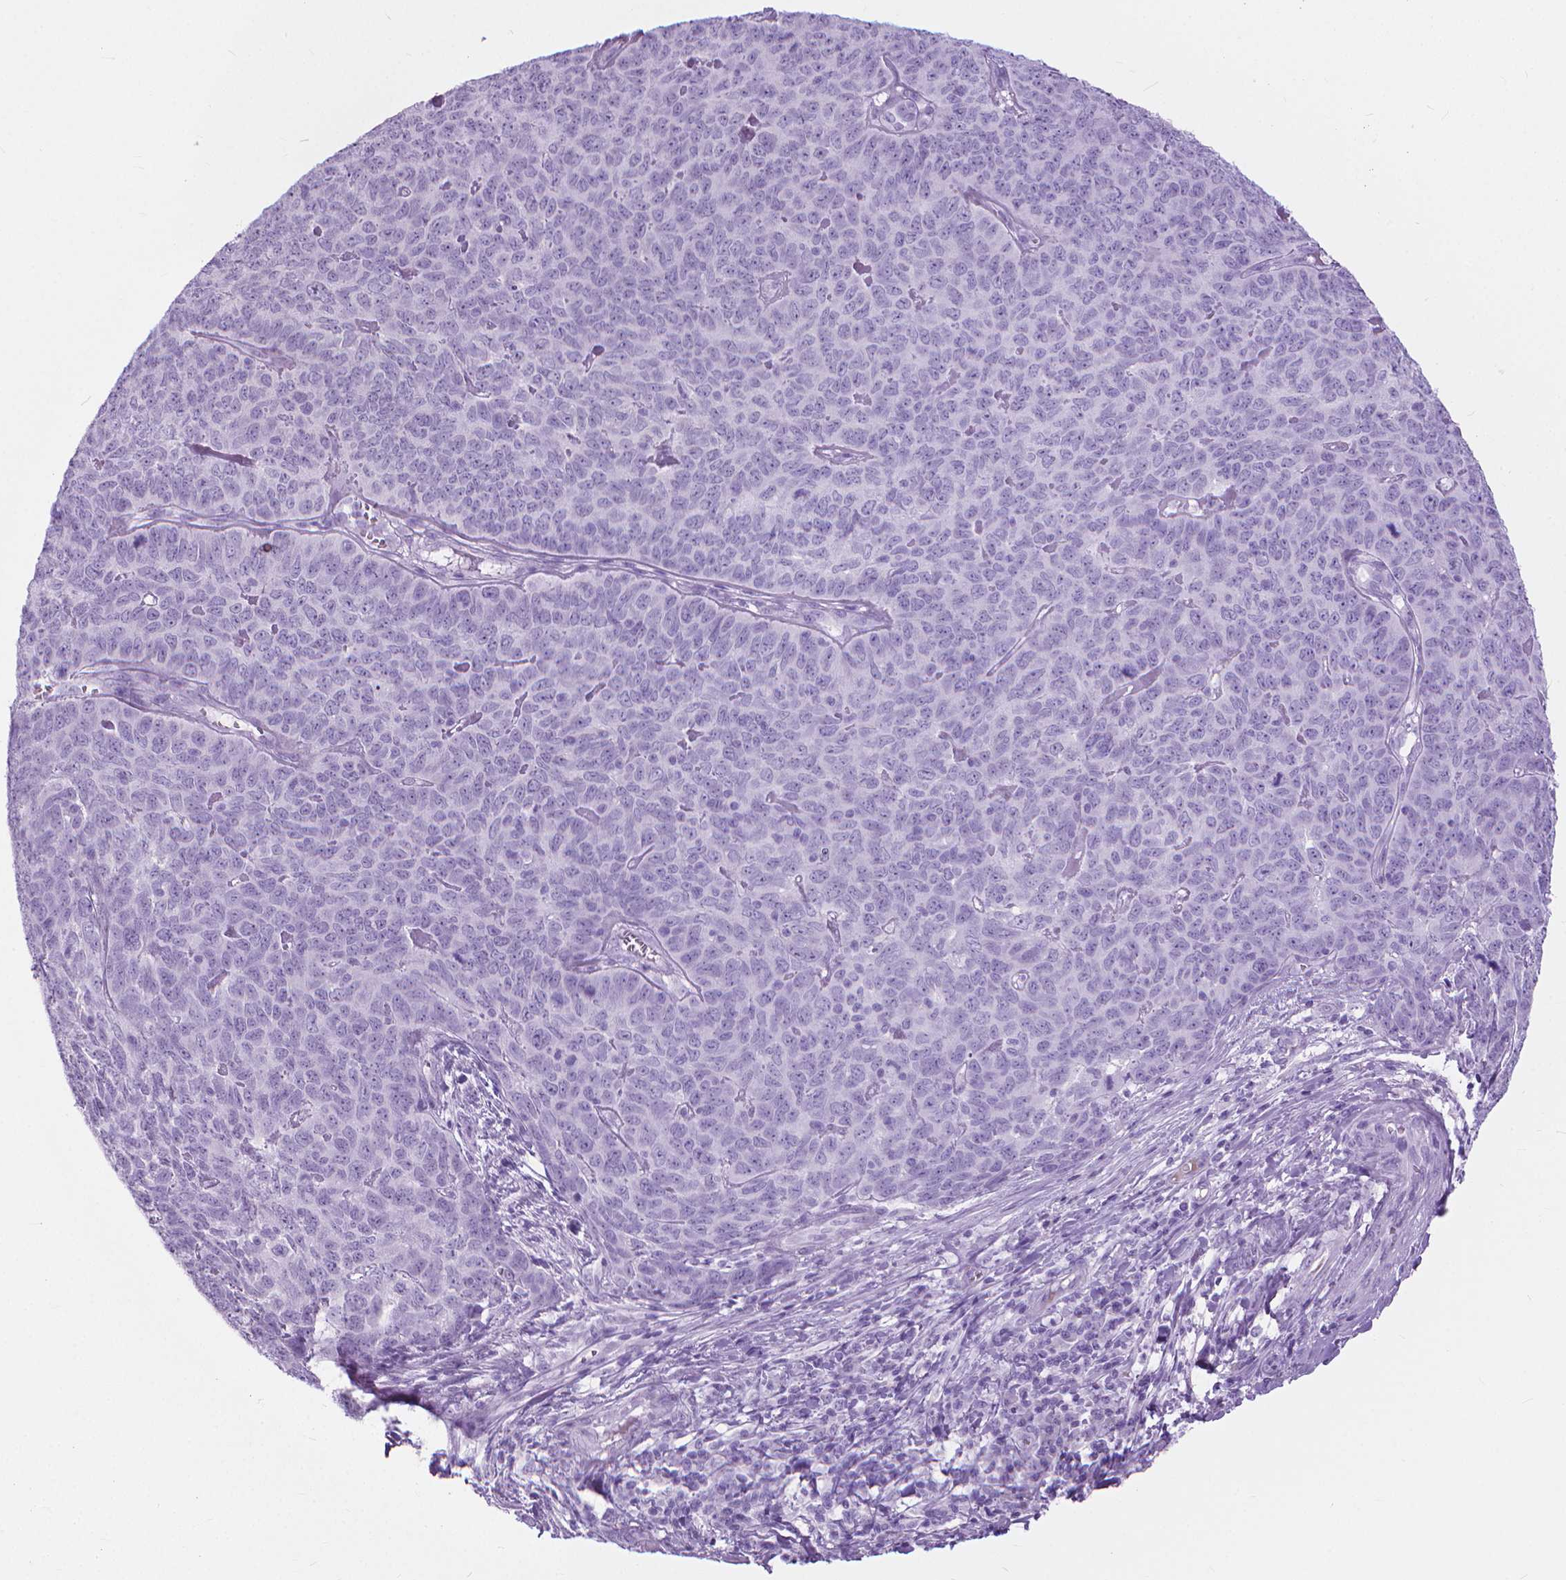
{"staining": {"intensity": "negative", "quantity": "none", "location": "none"}, "tissue": "skin cancer", "cell_type": "Tumor cells", "image_type": "cancer", "snomed": [{"axis": "morphology", "description": "Squamous cell carcinoma, NOS"}, {"axis": "topography", "description": "Skin"}, {"axis": "topography", "description": "Anal"}], "caption": "A photomicrograph of skin squamous cell carcinoma stained for a protein shows no brown staining in tumor cells. (DAB IHC visualized using brightfield microscopy, high magnification).", "gene": "HTR2B", "patient": {"sex": "female", "age": 51}}